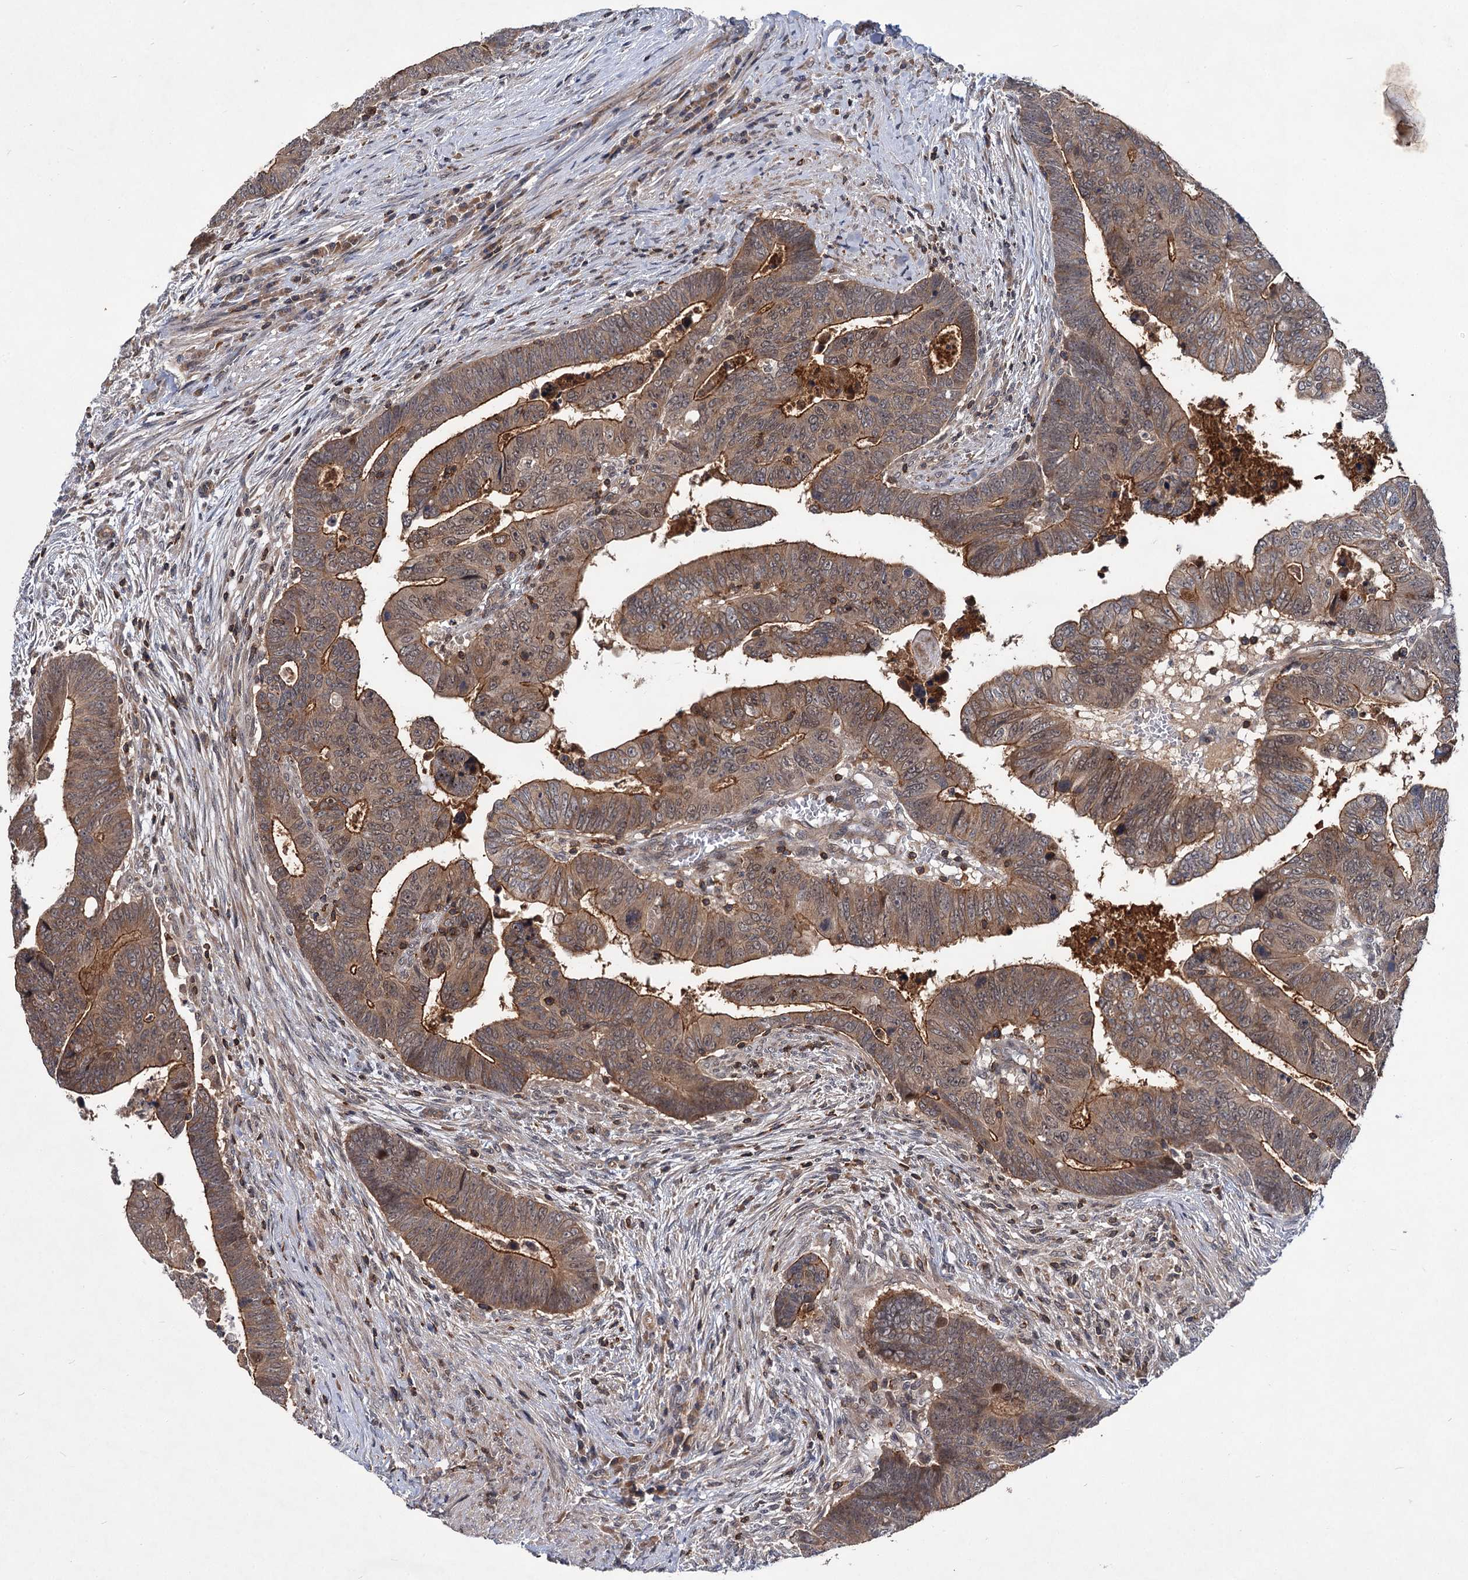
{"staining": {"intensity": "moderate", "quantity": ">75%", "location": "cytoplasmic/membranous,nuclear"}, "tissue": "colorectal cancer", "cell_type": "Tumor cells", "image_type": "cancer", "snomed": [{"axis": "morphology", "description": "Normal tissue, NOS"}, {"axis": "morphology", "description": "Adenocarcinoma, NOS"}, {"axis": "topography", "description": "Rectum"}], "caption": "Immunohistochemistry (DAB (3,3'-diaminobenzidine)) staining of colorectal cancer displays moderate cytoplasmic/membranous and nuclear protein expression in about >75% of tumor cells. The staining was performed using DAB (3,3'-diaminobenzidine) to visualize the protein expression in brown, while the nuclei were stained in blue with hematoxylin (Magnification: 20x).", "gene": "ABLIM1", "patient": {"sex": "female", "age": 65}}